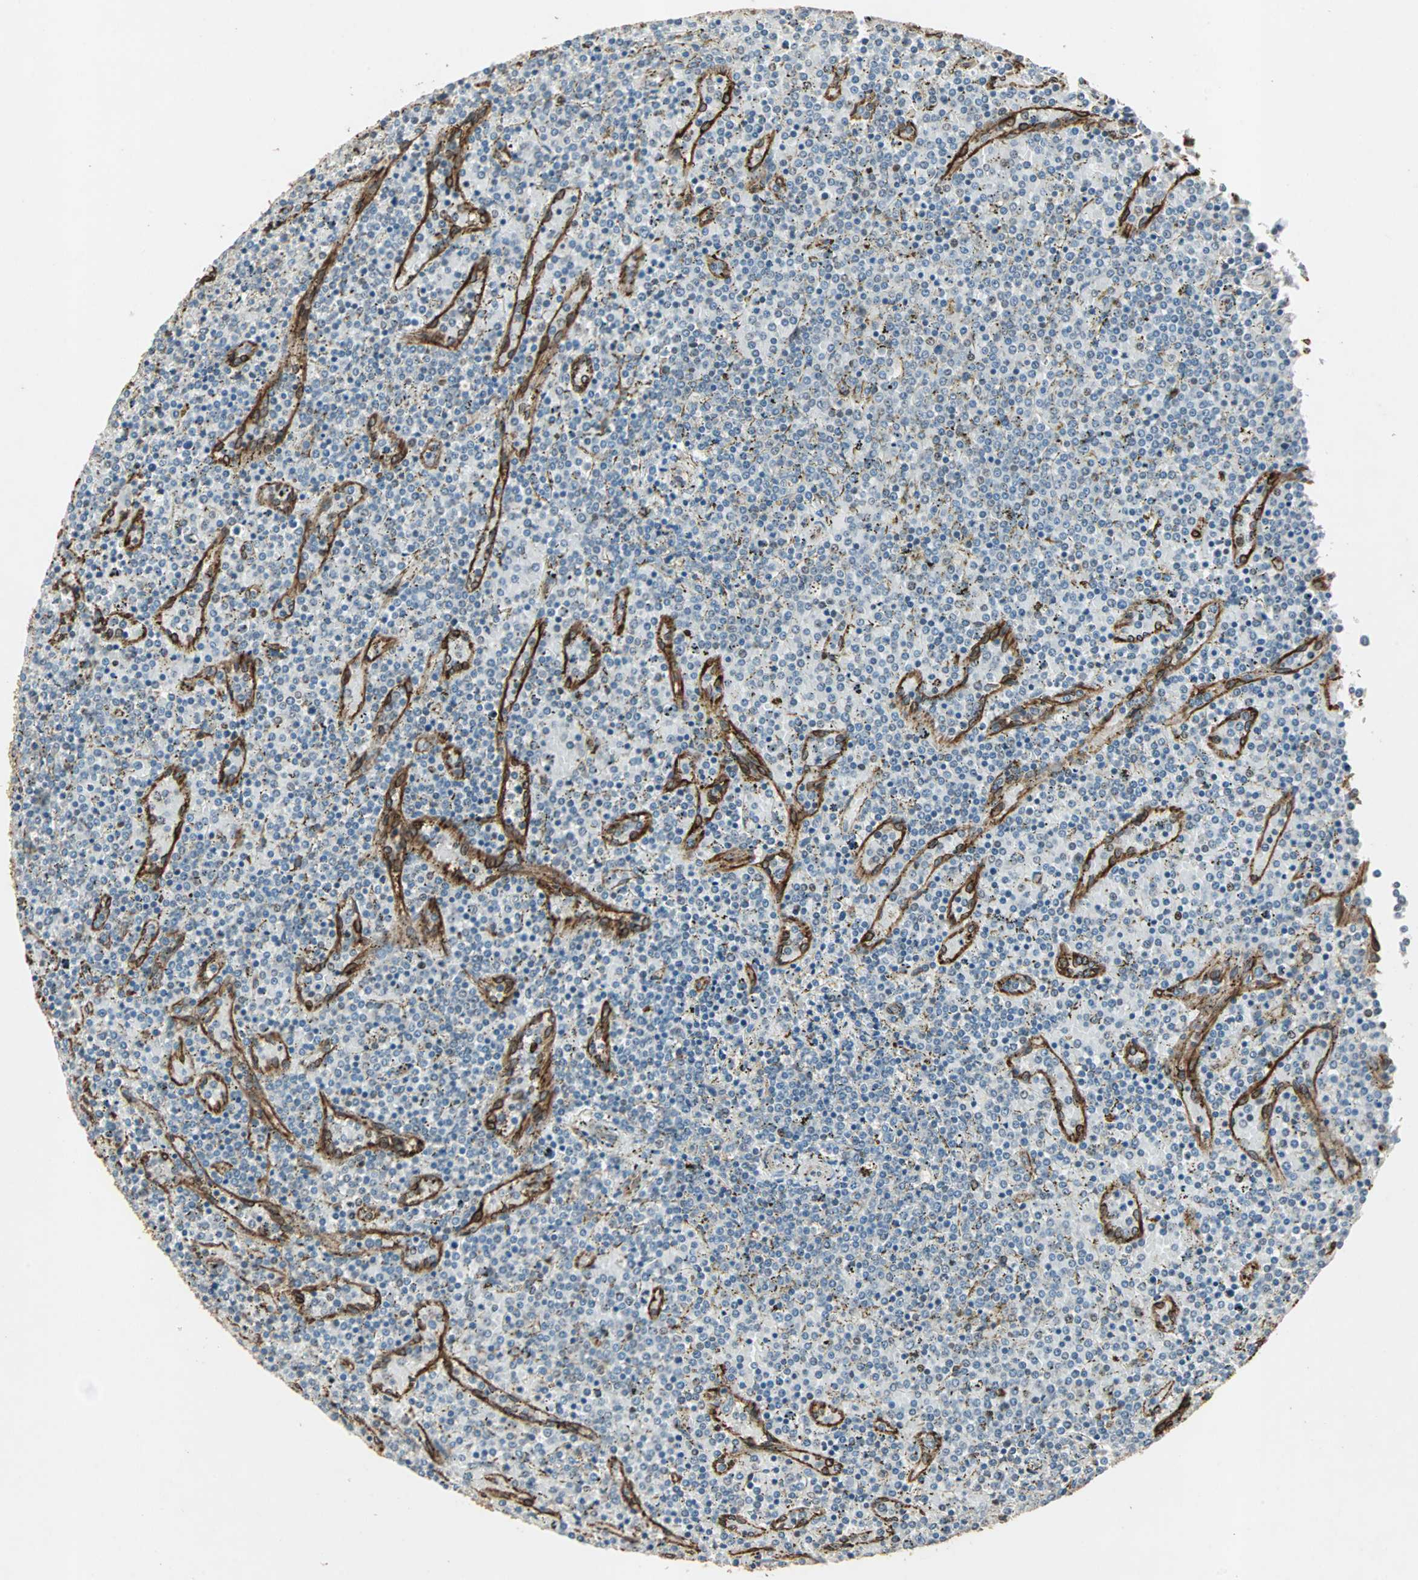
{"staining": {"intensity": "negative", "quantity": "none", "location": "none"}, "tissue": "lymphoma", "cell_type": "Tumor cells", "image_type": "cancer", "snomed": [{"axis": "morphology", "description": "Malignant lymphoma, non-Hodgkin's type, Low grade"}, {"axis": "topography", "description": "Spleen"}], "caption": "Human low-grade malignant lymphoma, non-Hodgkin's type stained for a protein using IHC shows no positivity in tumor cells.", "gene": "TRPV4", "patient": {"sex": "female", "age": 77}}